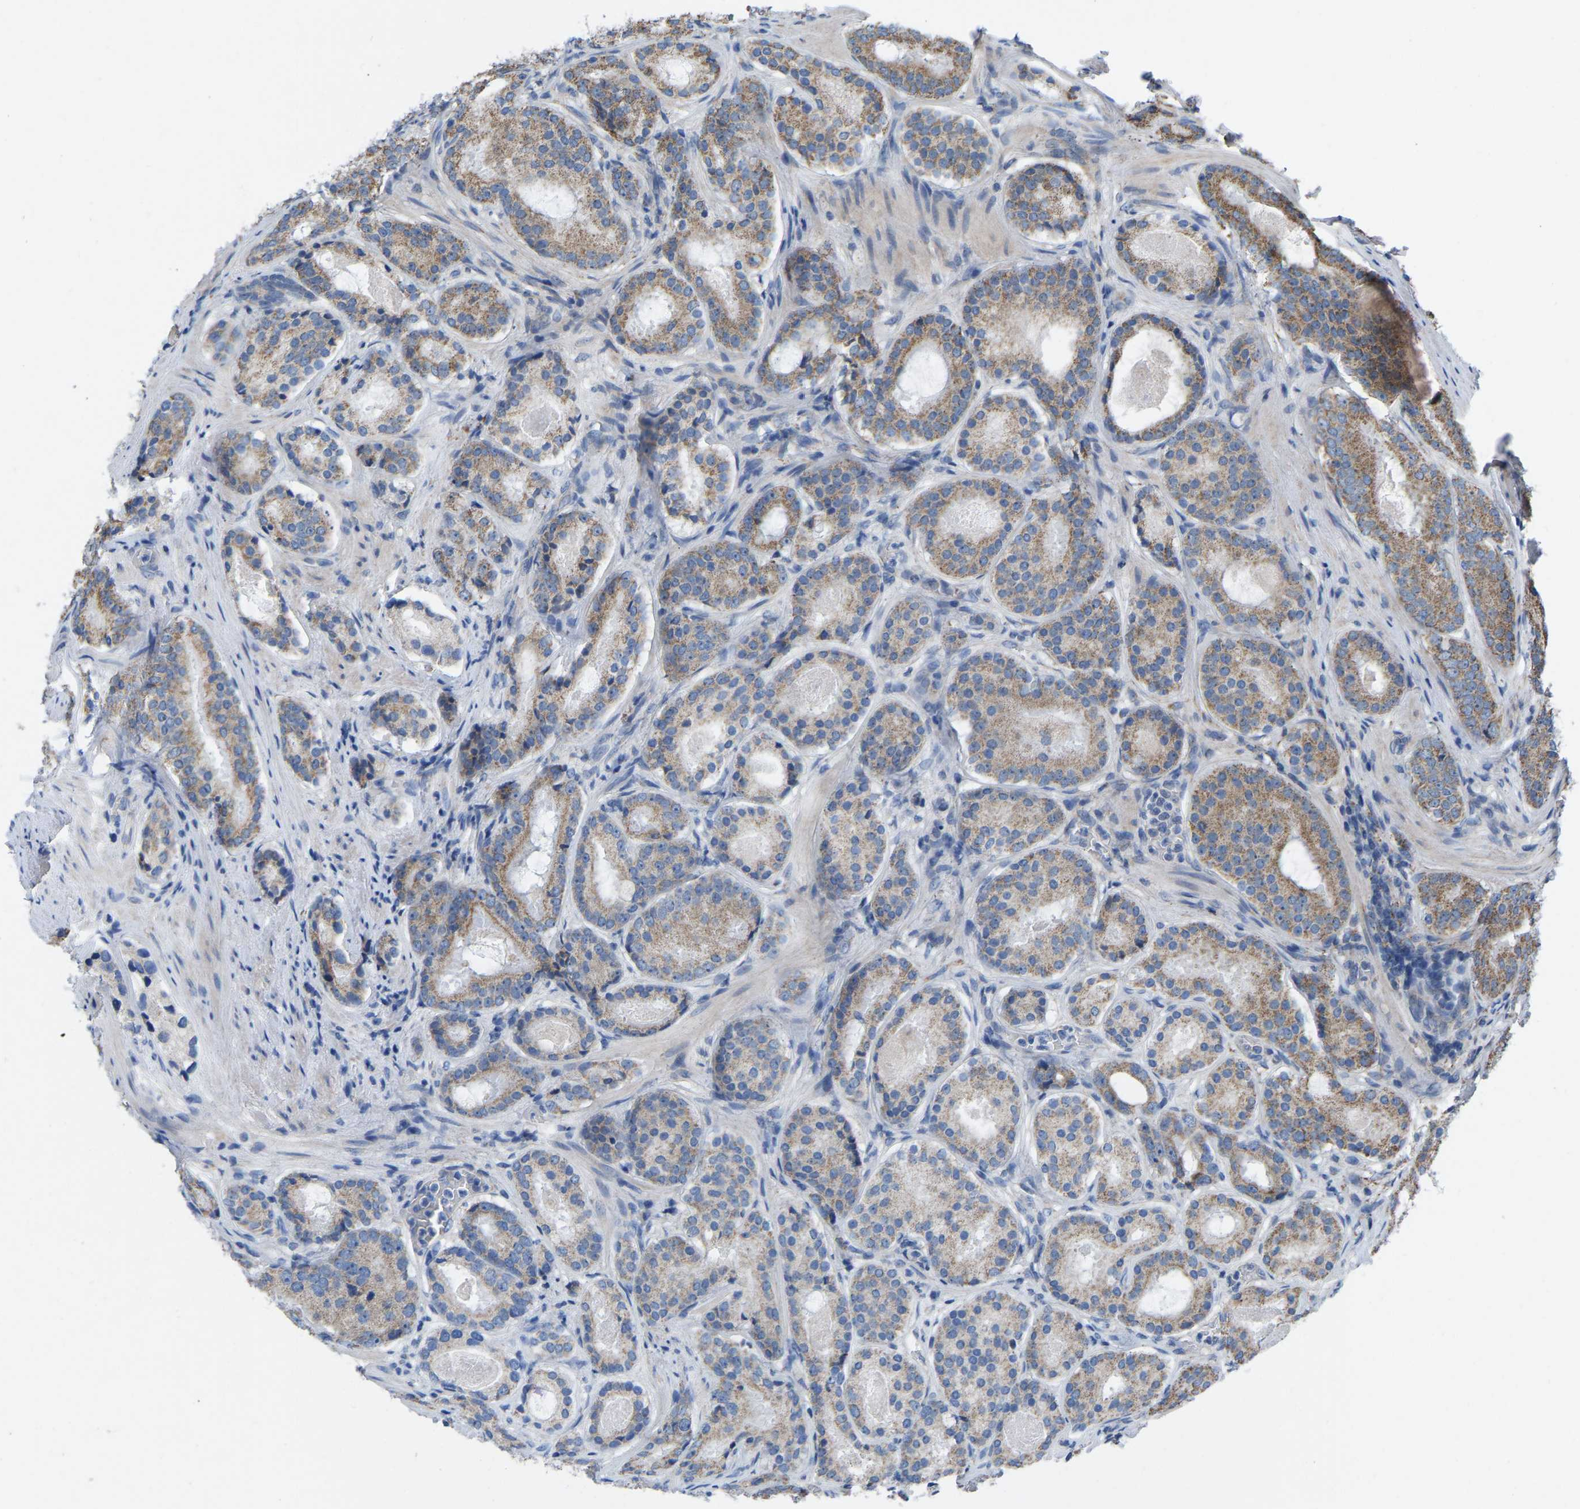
{"staining": {"intensity": "moderate", "quantity": ">75%", "location": "cytoplasmic/membranous"}, "tissue": "prostate cancer", "cell_type": "Tumor cells", "image_type": "cancer", "snomed": [{"axis": "morphology", "description": "Adenocarcinoma, Low grade"}, {"axis": "topography", "description": "Prostate"}], "caption": "Approximately >75% of tumor cells in prostate cancer (low-grade adenocarcinoma) exhibit moderate cytoplasmic/membranous protein expression as visualized by brown immunohistochemical staining.", "gene": "BCL10", "patient": {"sex": "male", "age": 69}}